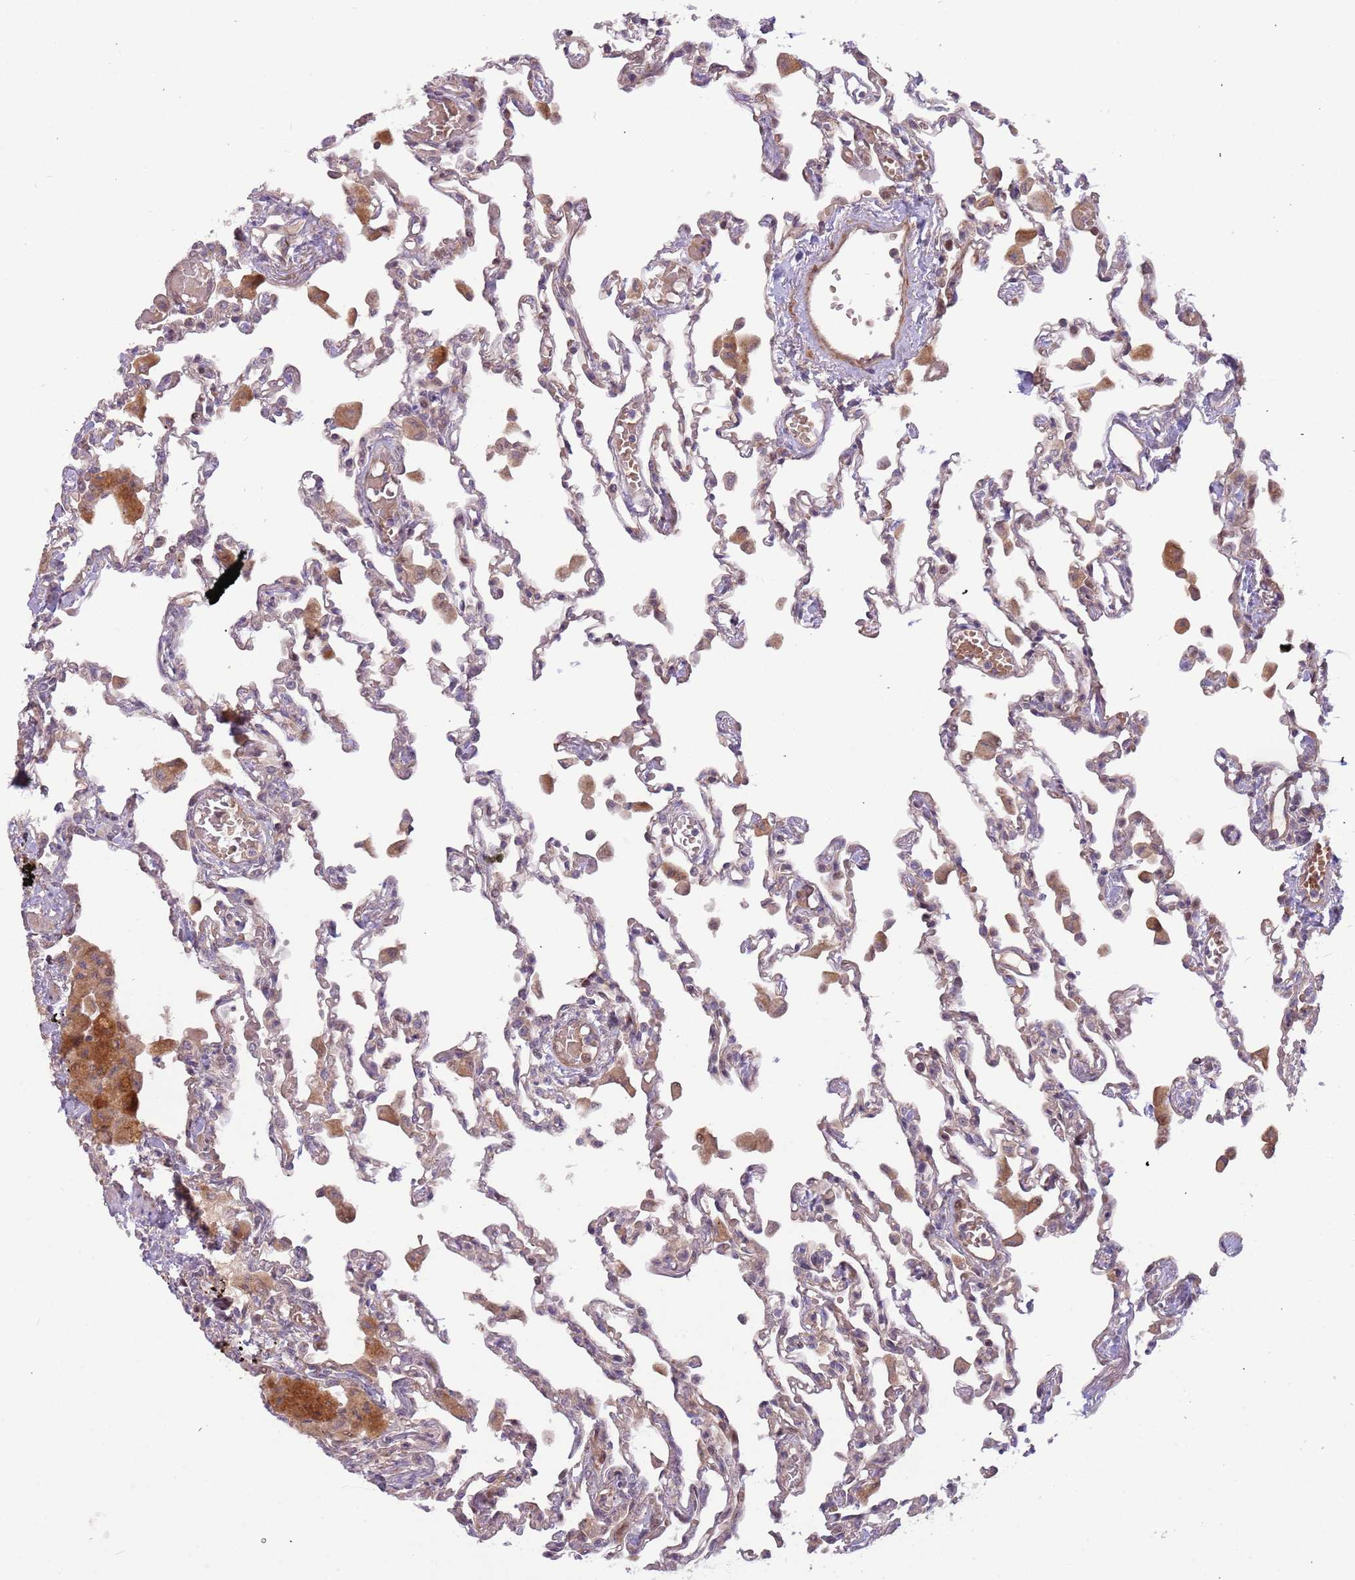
{"staining": {"intensity": "weak", "quantity": "25%-75%", "location": "cytoplasmic/membranous"}, "tissue": "lung", "cell_type": "Alveolar cells", "image_type": "normal", "snomed": [{"axis": "morphology", "description": "Normal tissue, NOS"}, {"axis": "topography", "description": "Bronchus"}, {"axis": "topography", "description": "Lung"}], "caption": "Alveolar cells show weak cytoplasmic/membranous expression in approximately 25%-75% of cells in normal lung. The staining was performed using DAB, with brown indicating positive protein expression. Nuclei are stained blue with hematoxylin.", "gene": "TRAPPC6B", "patient": {"sex": "female", "age": 49}}